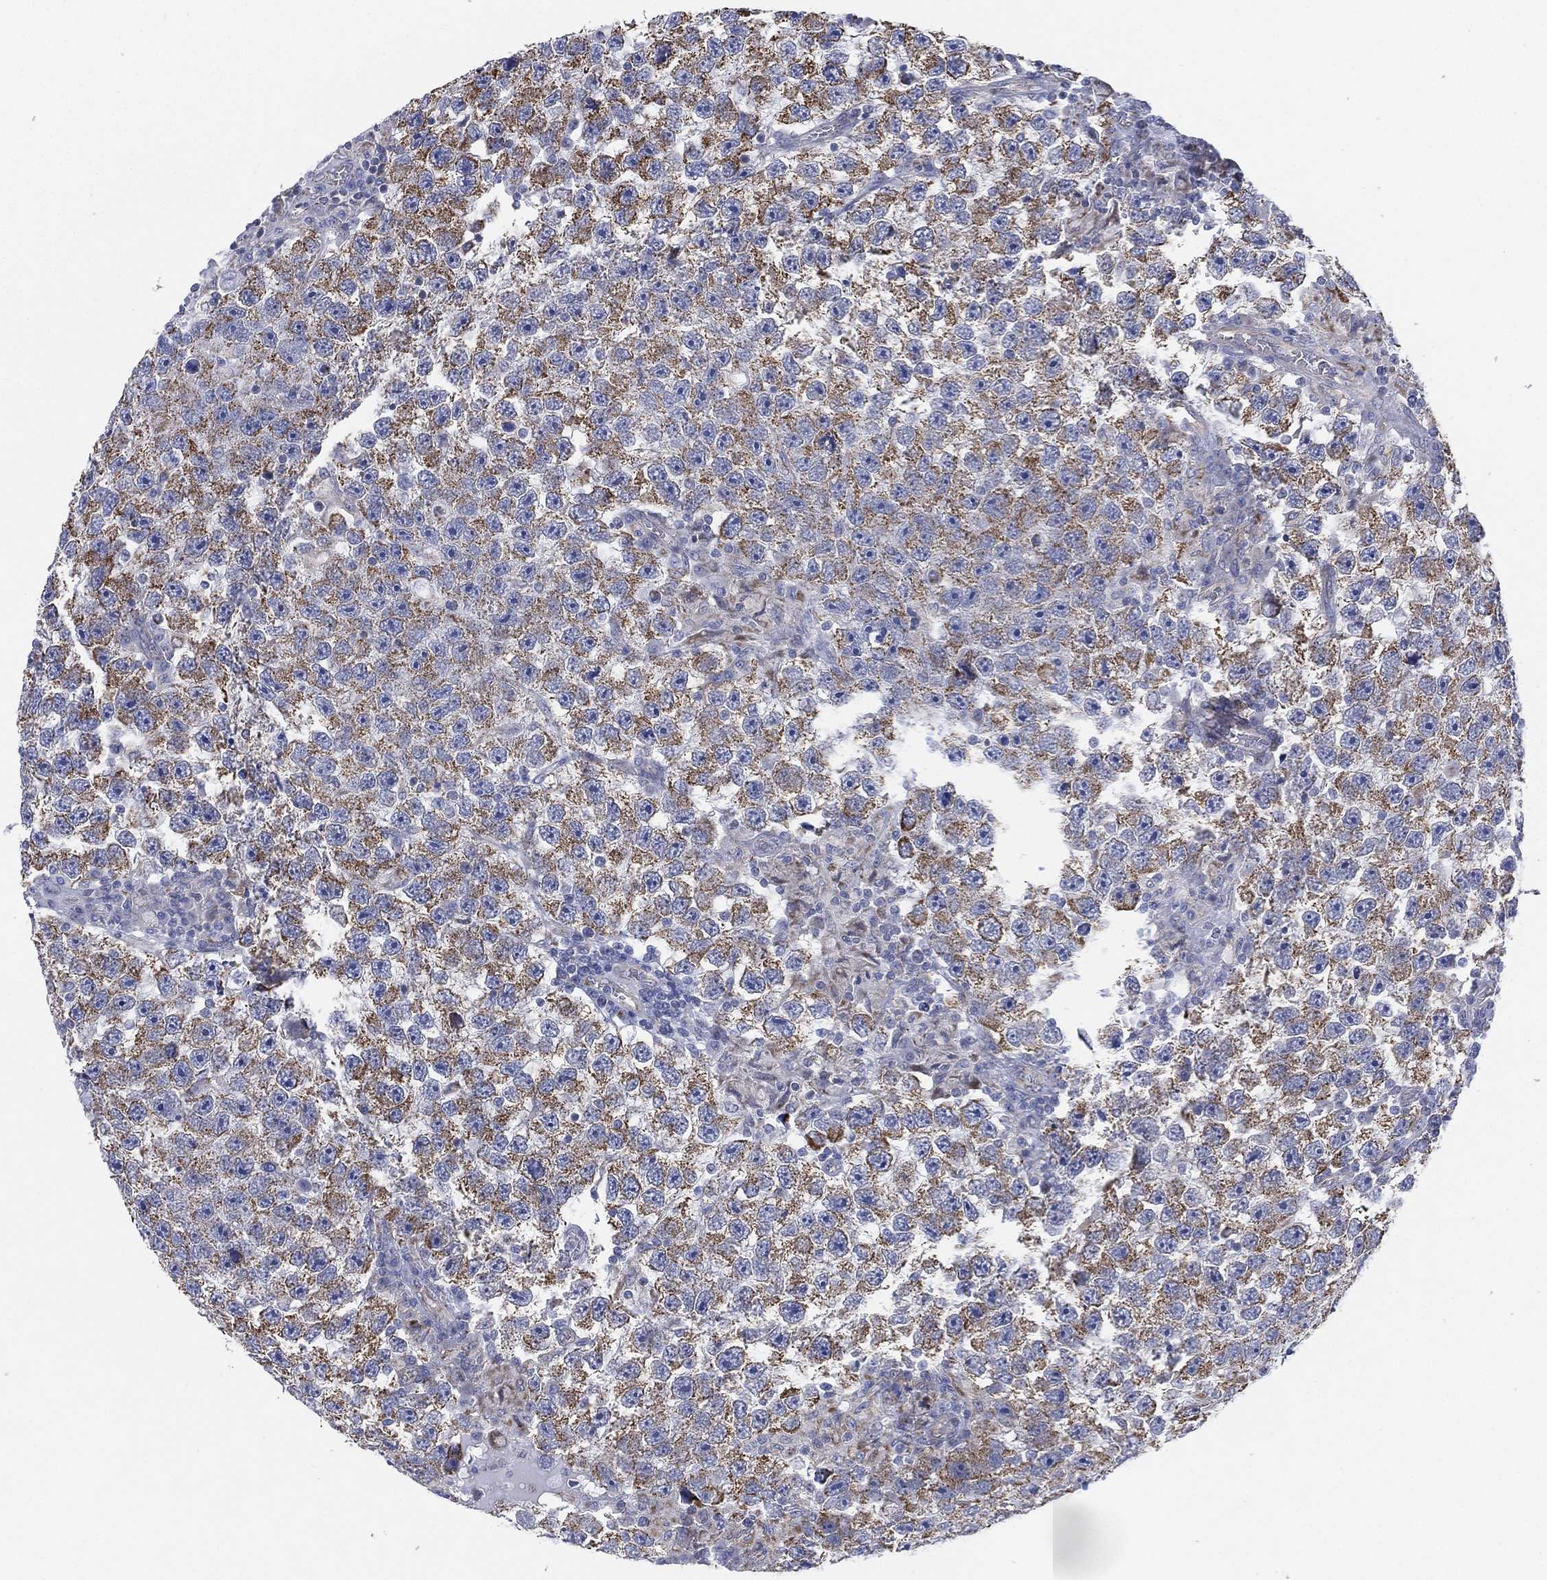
{"staining": {"intensity": "moderate", "quantity": "25%-75%", "location": "cytoplasmic/membranous"}, "tissue": "testis cancer", "cell_type": "Tumor cells", "image_type": "cancer", "snomed": [{"axis": "morphology", "description": "Seminoma, NOS"}, {"axis": "topography", "description": "Testis"}], "caption": "Immunohistochemical staining of testis cancer reveals medium levels of moderate cytoplasmic/membranous staining in approximately 25%-75% of tumor cells. The staining was performed using DAB to visualize the protein expression in brown, while the nuclei were stained in blue with hematoxylin (Magnification: 20x).", "gene": "INA", "patient": {"sex": "male", "age": 26}}